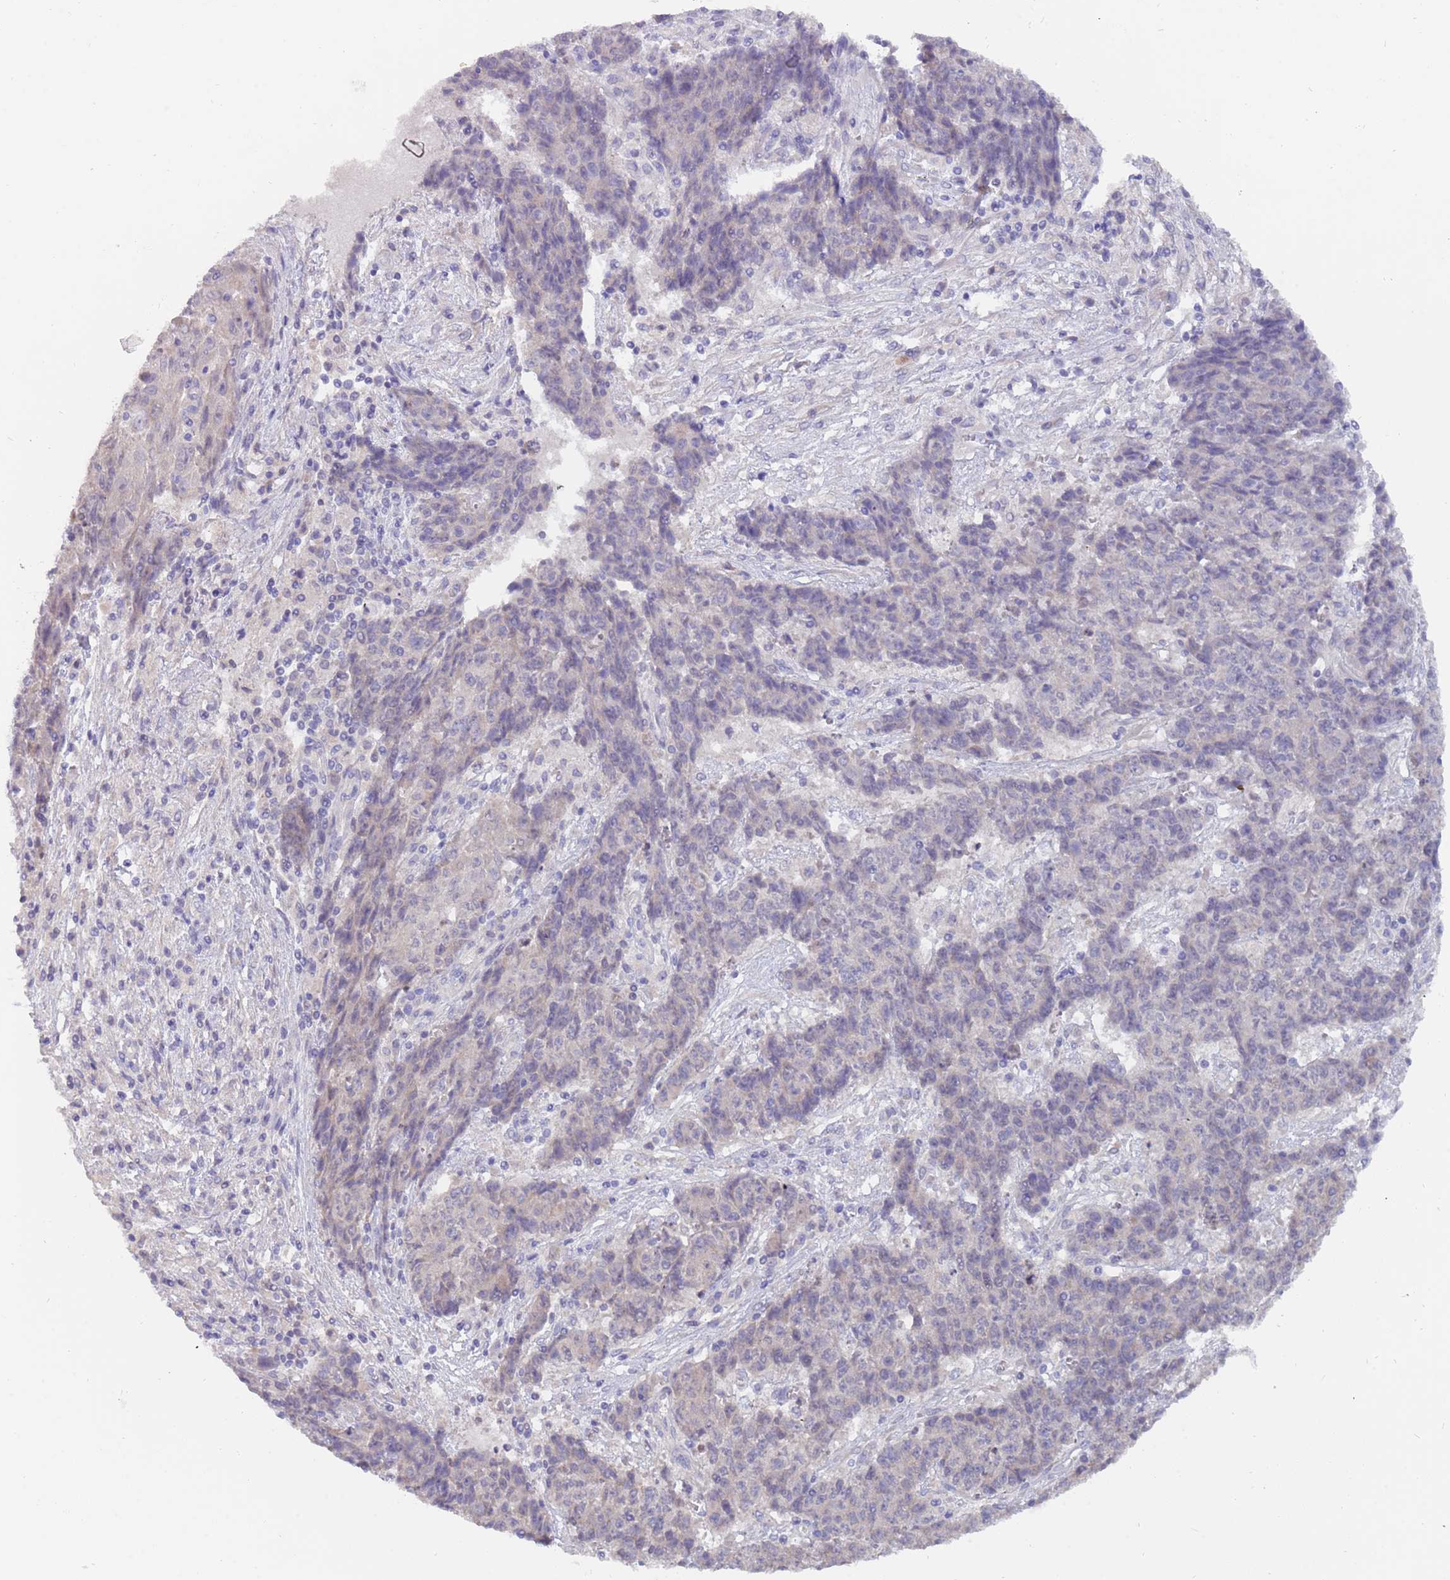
{"staining": {"intensity": "negative", "quantity": "none", "location": "none"}, "tissue": "ovarian cancer", "cell_type": "Tumor cells", "image_type": "cancer", "snomed": [{"axis": "morphology", "description": "Carcinoma, endometroid"}, {"axis": "topography", "description": "Ovary"}], "caption": "This is an immunohistochemistry (IHC) histopathology image of ovarian endometroid carcinoma. There is no staining in tumor cells.", "gene": "ZNF746", "patient": {"sex": "female", "age": 42}}